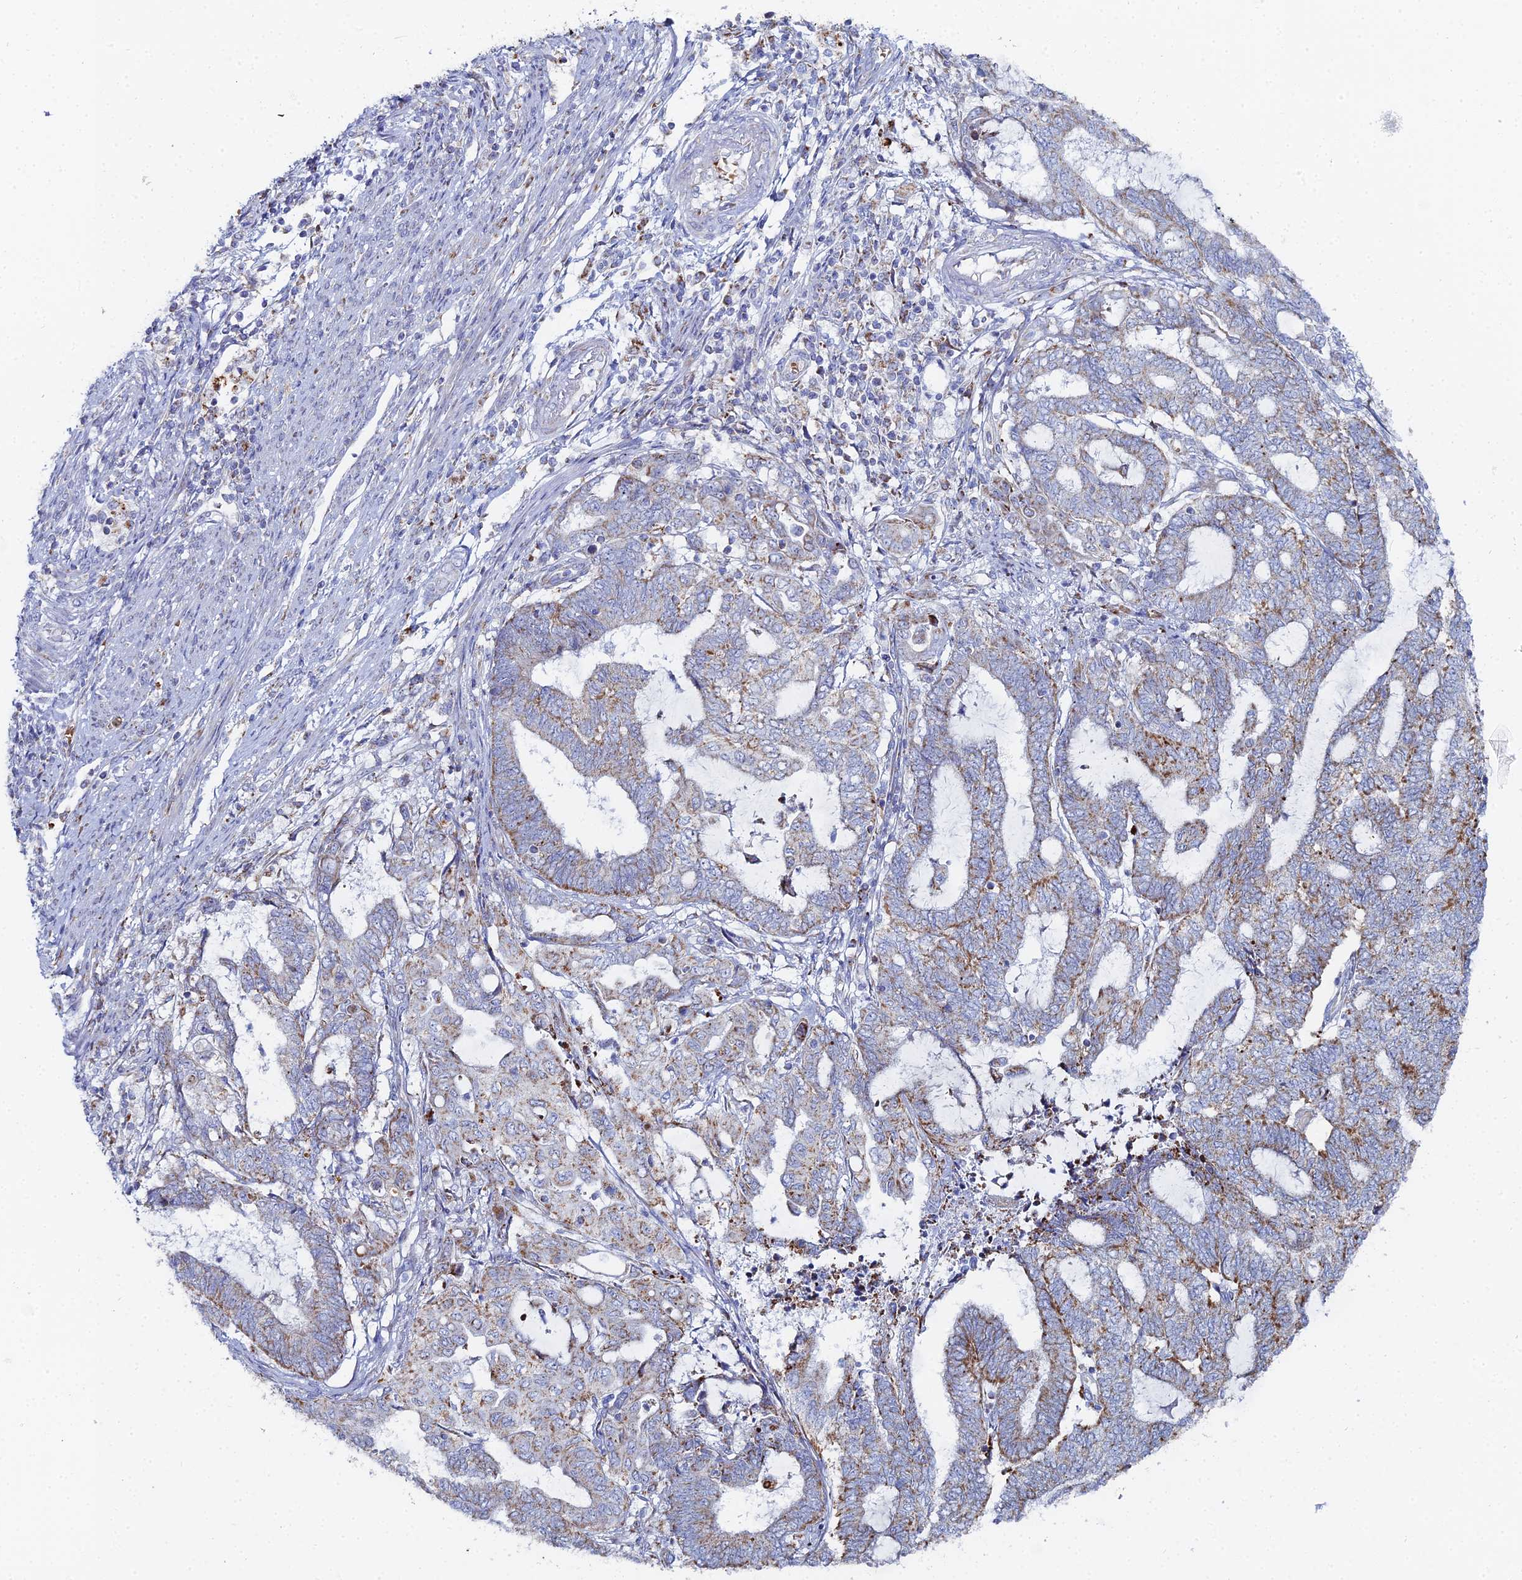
{"staining": {"intensity": "moderate", "quantity": "25%-75%", "location": "cytoplasmic/membranous"}, "tissue": "endometrial cancer", "cell_type": "Tumor cells", "image_type": "cancer", "snomed": [{"axis": "morphology", "description": "Adenocarcinoma, NOS"}, {"axis": "topography", "description": "Uterus"}, {"axis": "topography", "description": "Endometrium"}], "caption": "Protein staining of endometrial cancer tissue reveals moderate cytoplasmic/membranous expression in about 25%-75% of tumor cells. (IHC, brightfield microscopy, high magnification).", "gene": "MPC1", "patient": {"sex": "female", "age": 70}}